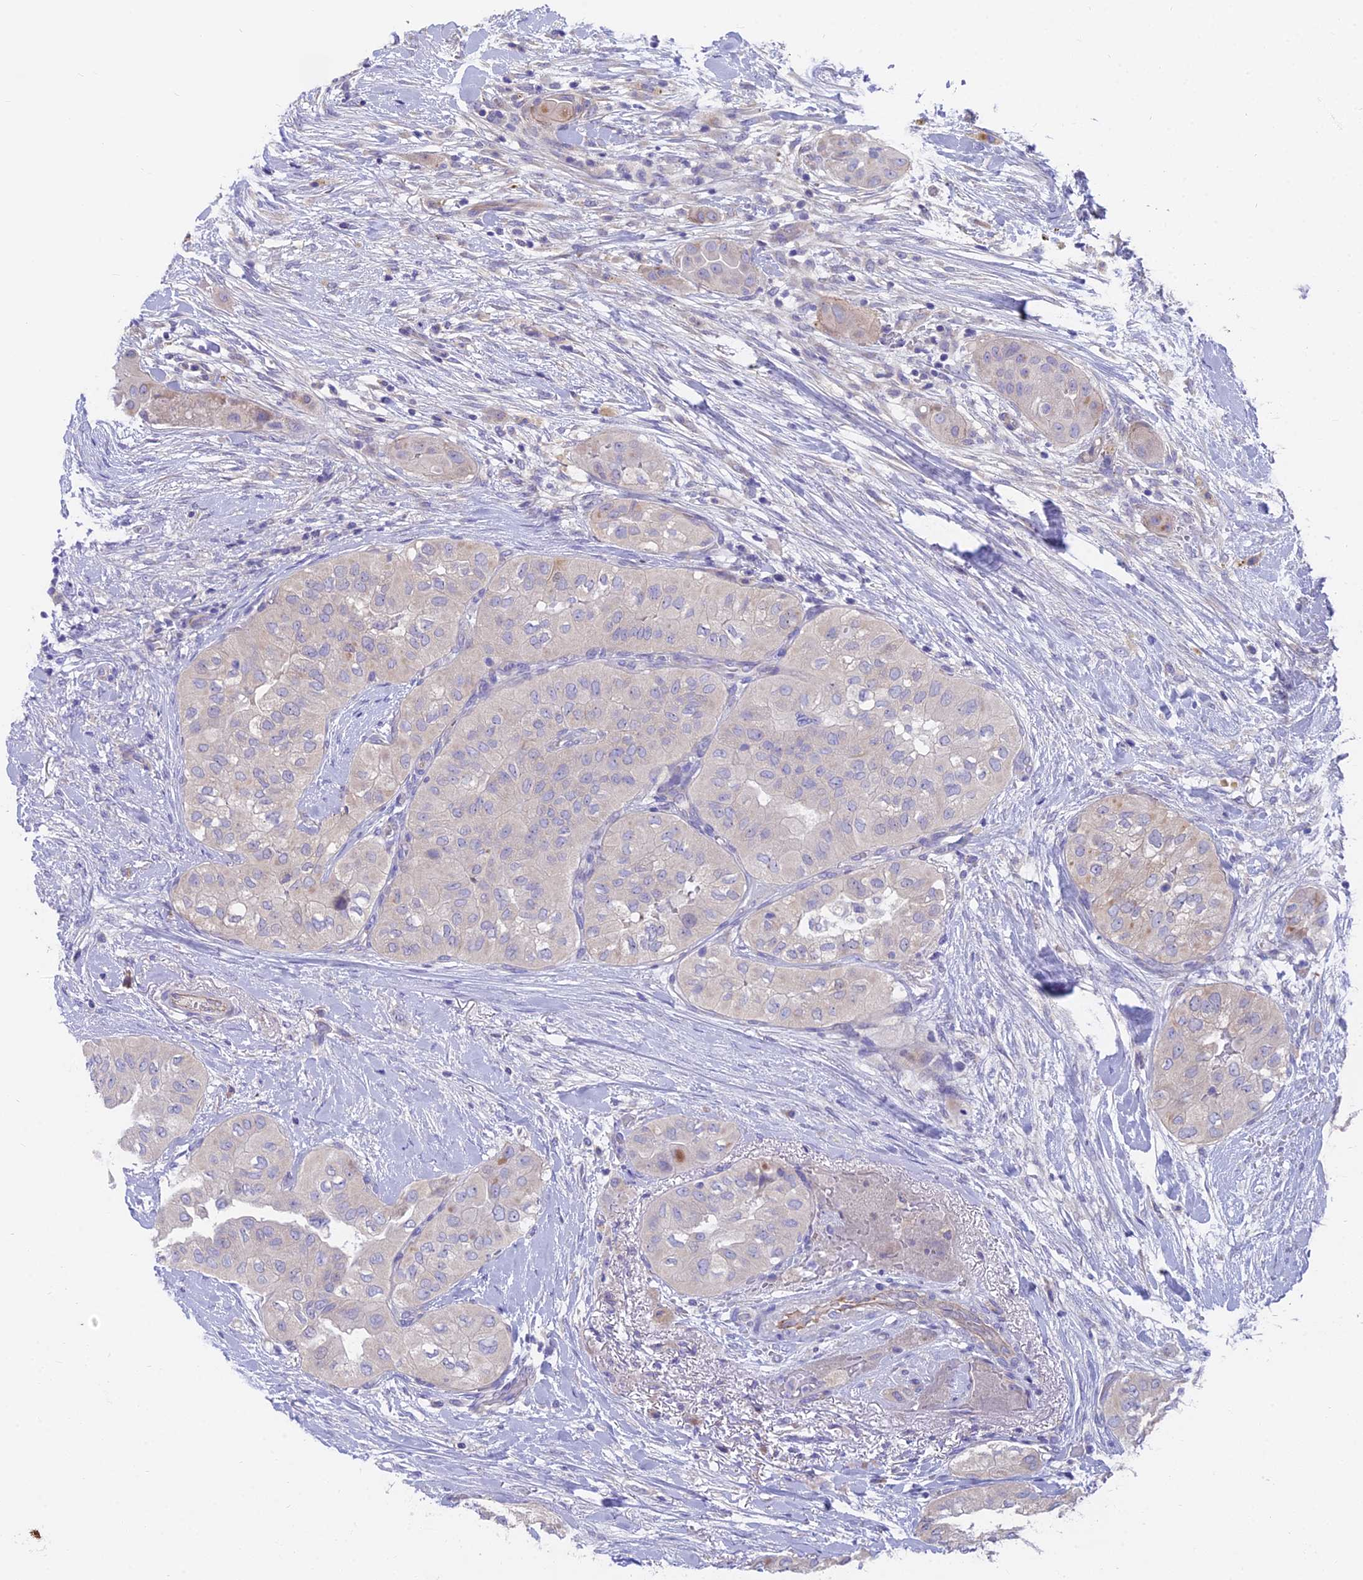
{"staining": {"intensity": "negative", "quantity": "none", "location": "none"}, "tissue": "head and neck cancer", "cell_type": "Tumor cells", "image_type": "cancer", "snomed": [{"axis": "morphology", "description": "Adenocarcinoma, NOS"}, {"axis": "topography", "description": "Head-Neck"}], "caption": "Tumor cells are negative for brown protein staining in head and neck adenocarcinoma. (DAB immunohistochemistry (IHC) visualized using brightfield microscopy, high magnification).", "gene": "FAM168B", "patient": {"sex": "male", "age": 66}}